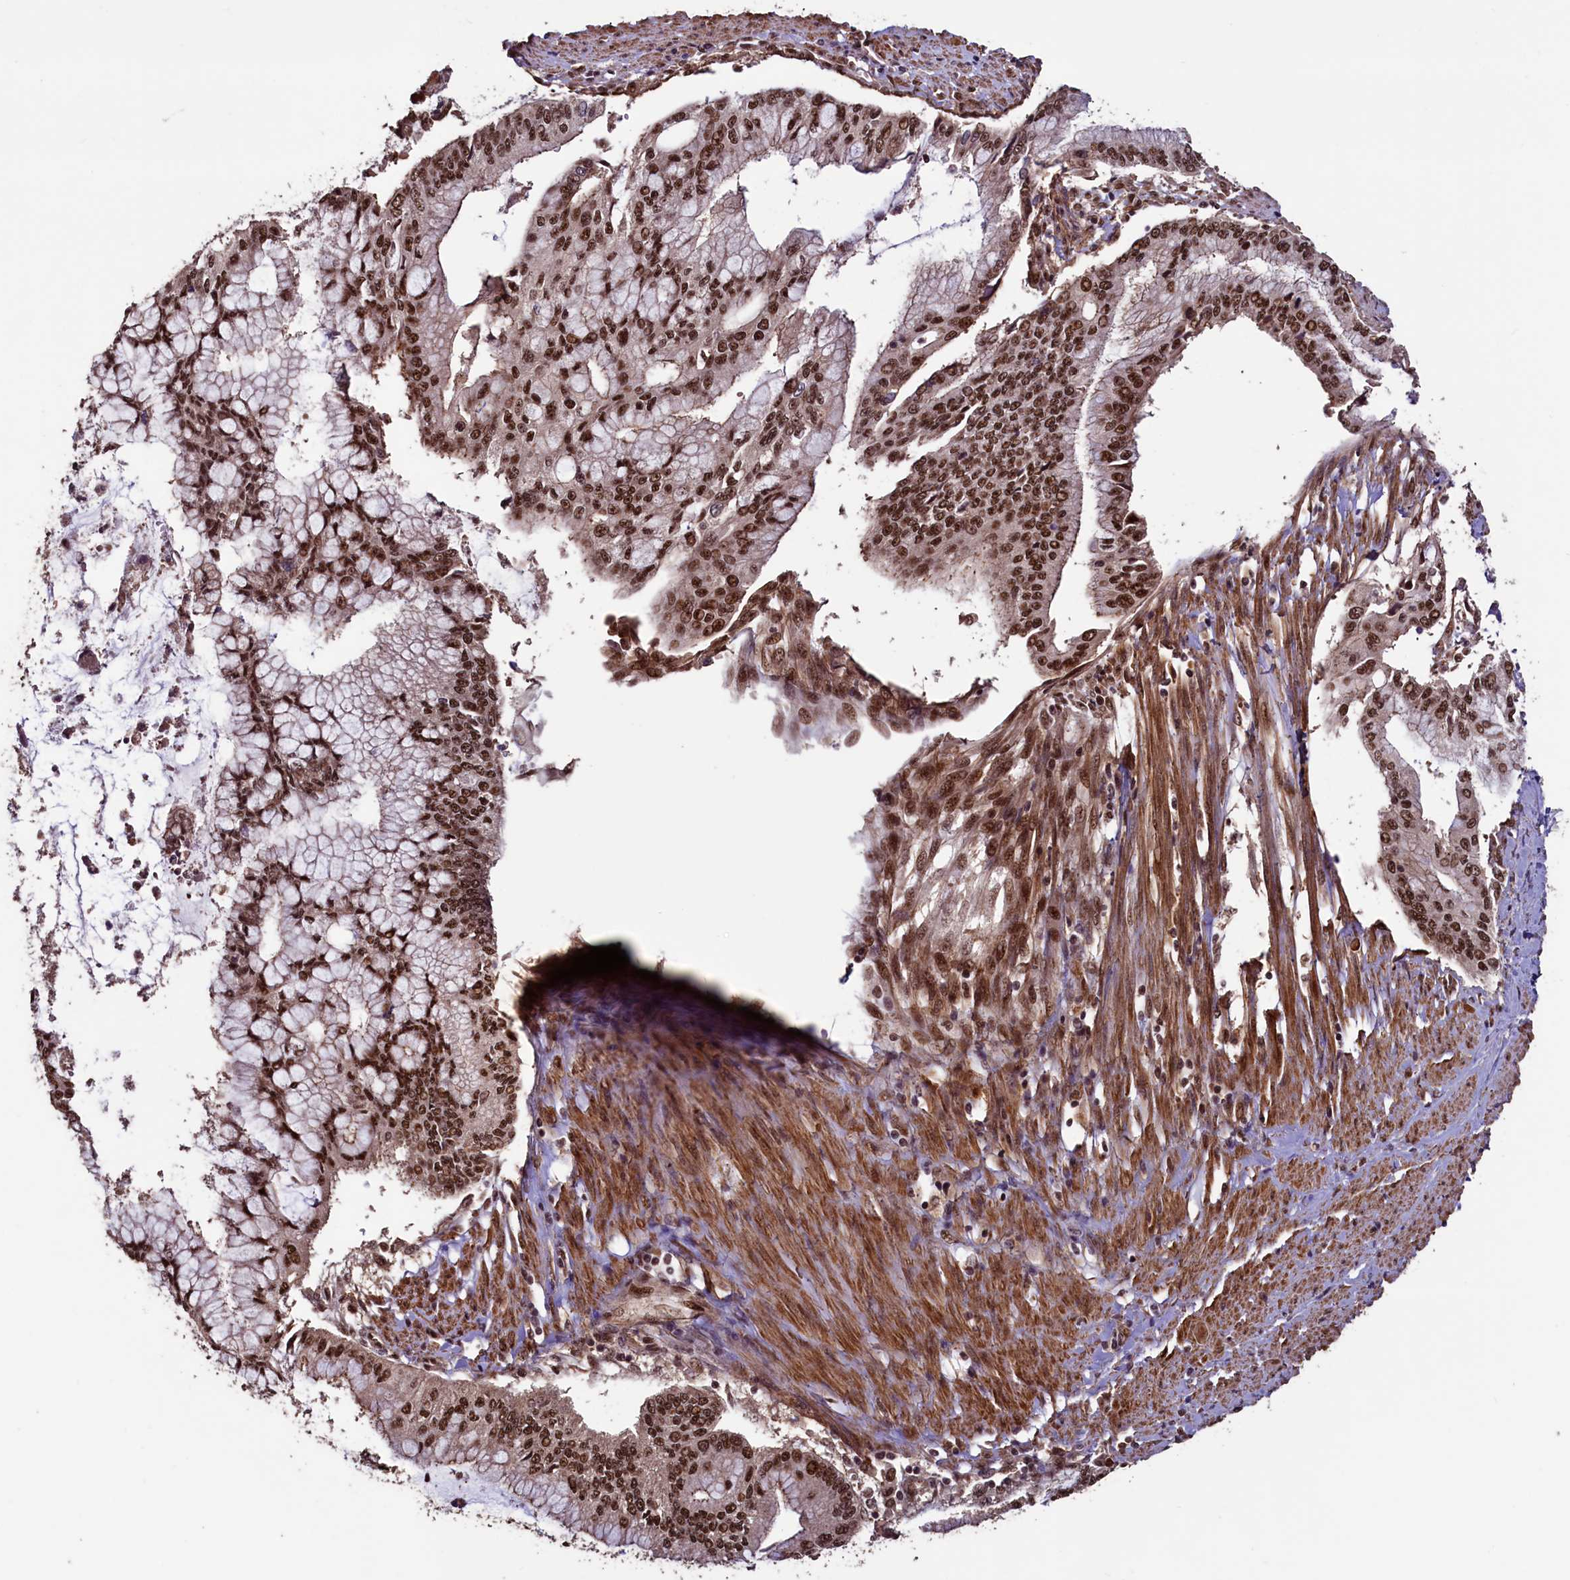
{"staining": {"intensity": "strong", "quantity": ">75%", "location": "nuclear"}, "tissue": "pancreatic cancer", "cell_type": "Tumor cells", "image_type": "cancer", "snomed": [{"axis": "morphology", "description": "Adenocarcinoma, NOS"}, {"axis": "topography", "description": "Pancreas"}], "caption": "About >75% of tumor cells in pancreatic cancer (adenocarcinoma) demonstrate strong nuclear protein staining as visualized by brown immunohistochemical staining.", "gene": "SFSWAP", "patient": {"sex": "male", "age": 46}}